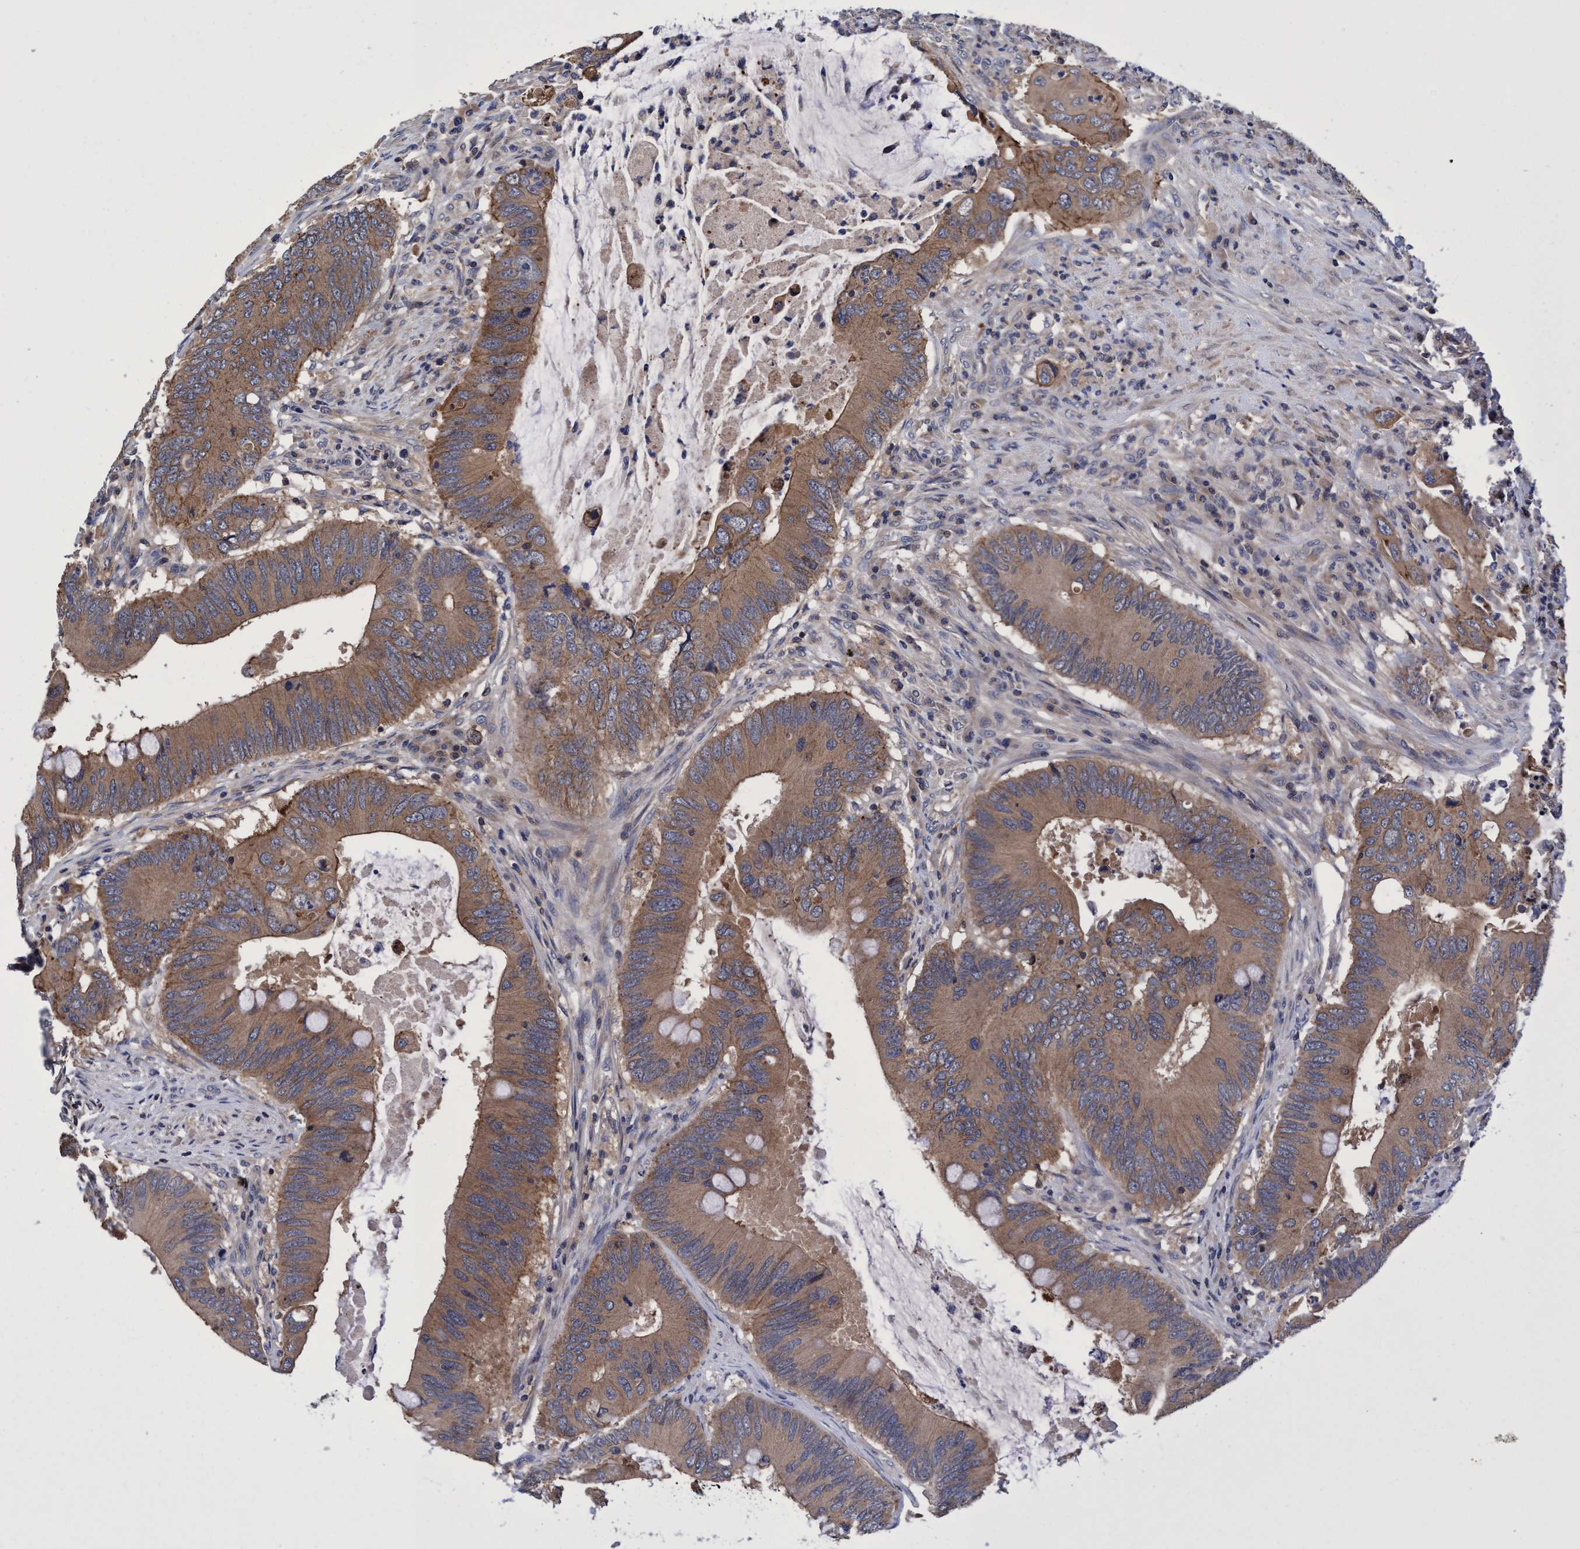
{"staining": {"intensity": "moderate", "quantity": ">75%", "location": "cytoplasmic/membranous"}, "tissue": "colorectal cancer", "cell_type": "Tumor cells", "image_type": "cancer", "snomed": [{"axis": "morphology", "description": "Adenocarcinoma, NOS"}, {"axis": "topography", "description": "Colon"}], "caption": "A medium amount of moderate cytoplasmic/membranous expression is present in approximately >75% of tumor cells in colorectal cancer (adenocarcinoma) tissue. The protein is stained brown, and the nuclei are stained in blue (DAB (3,3'-diaminobenzidine) IHC with brightfield microscopy, high magnification).", "gene": "CALCOCO2", "patient": {"sex": "male", "age": 71}}